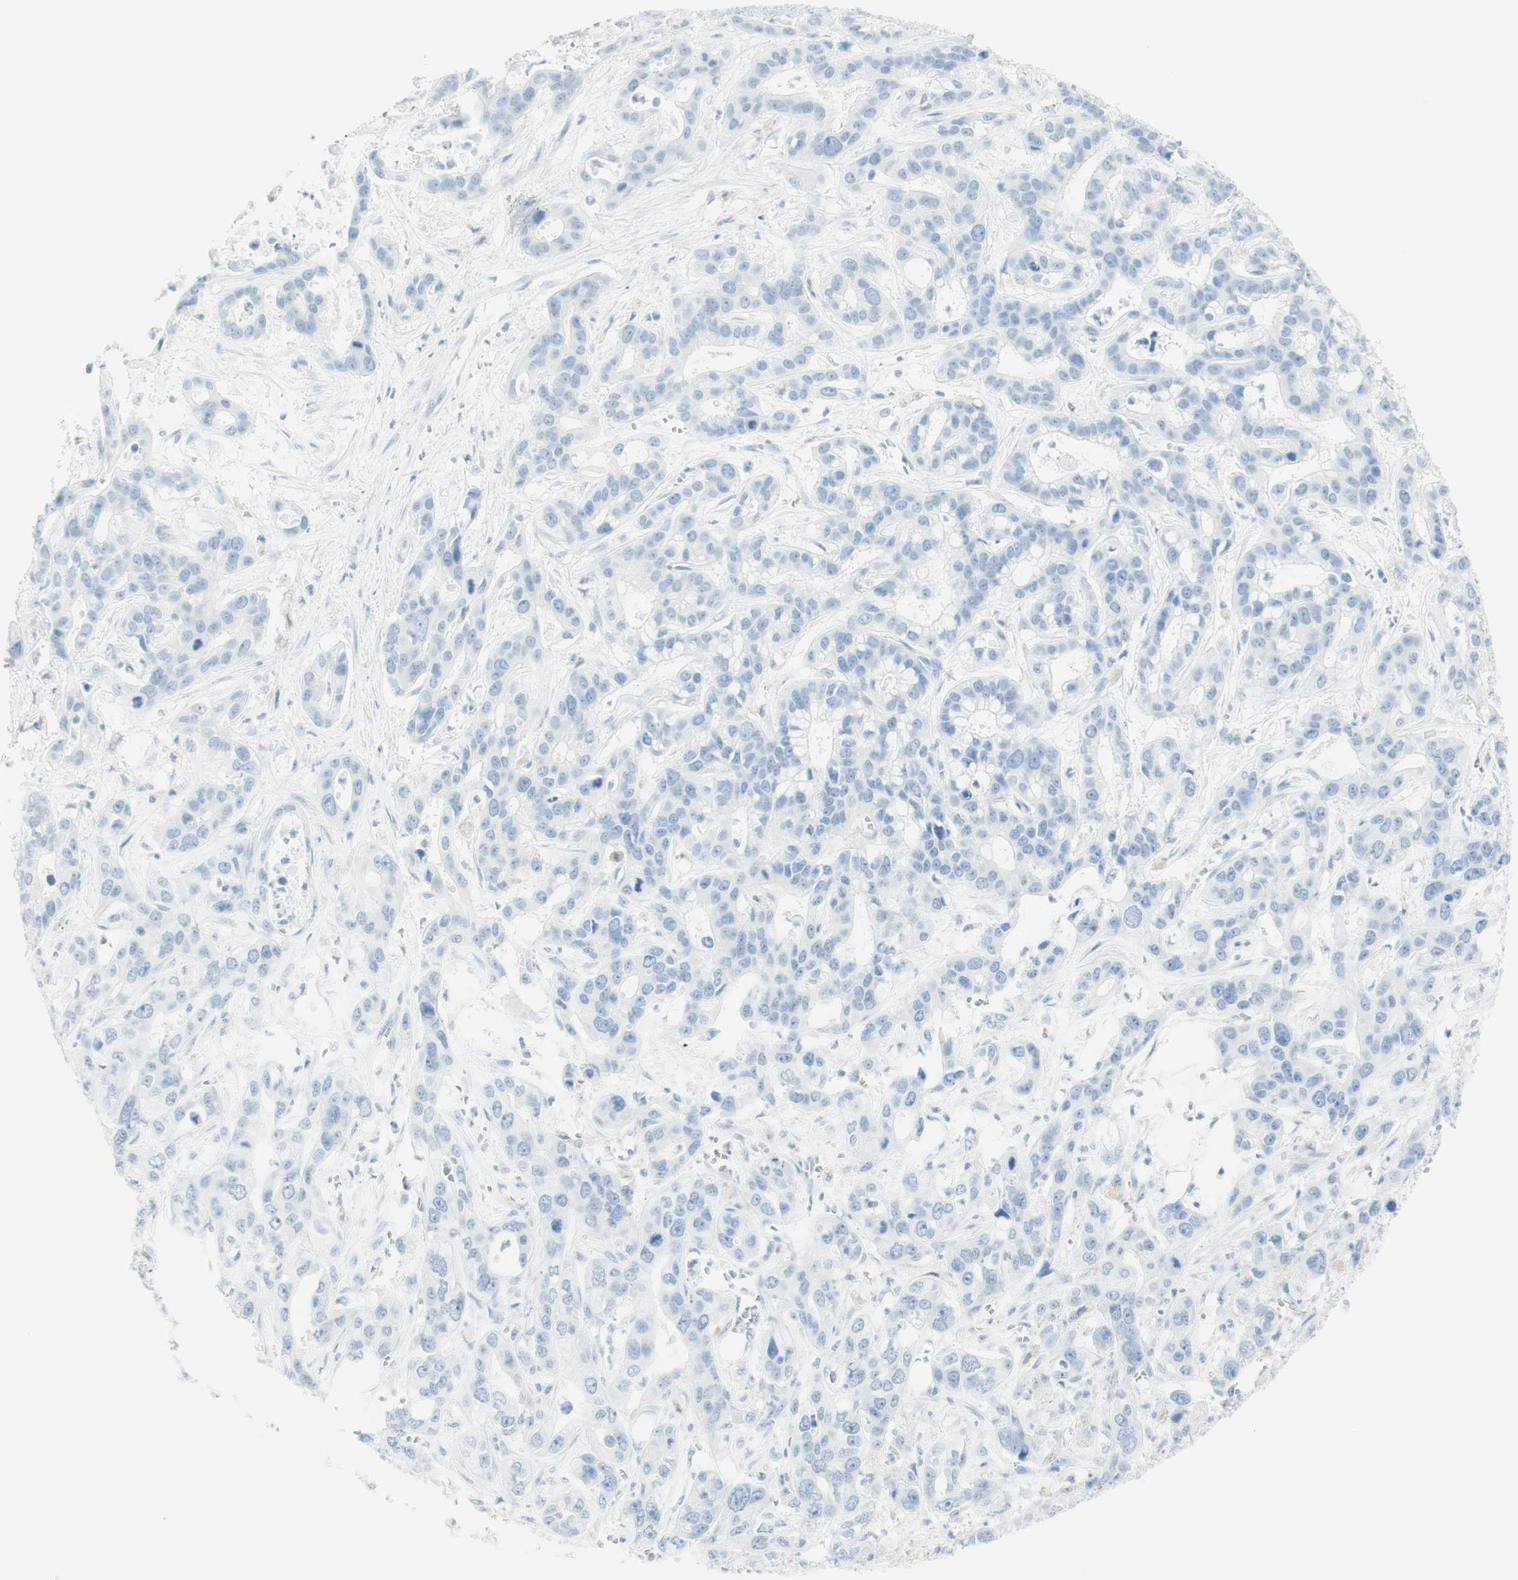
{"staining": {"intensity": "negative", "quantity": "none", "location": "none"}, "tissue": "liver cancer", "cell_type": "Tumor cells", "image_type": "cancer", "snomed": [{"axis": "morphology", "description": "Cholangiocarcinoma"}, {"axis": "topography", "description": "Liver"}], "caption": "Immunohistochemical staining of liver cholangiocarcinoma displays no significant staining in tumor cells.", "gene": "NAPSA", "patient": {"sex": "female", "age": 65}}